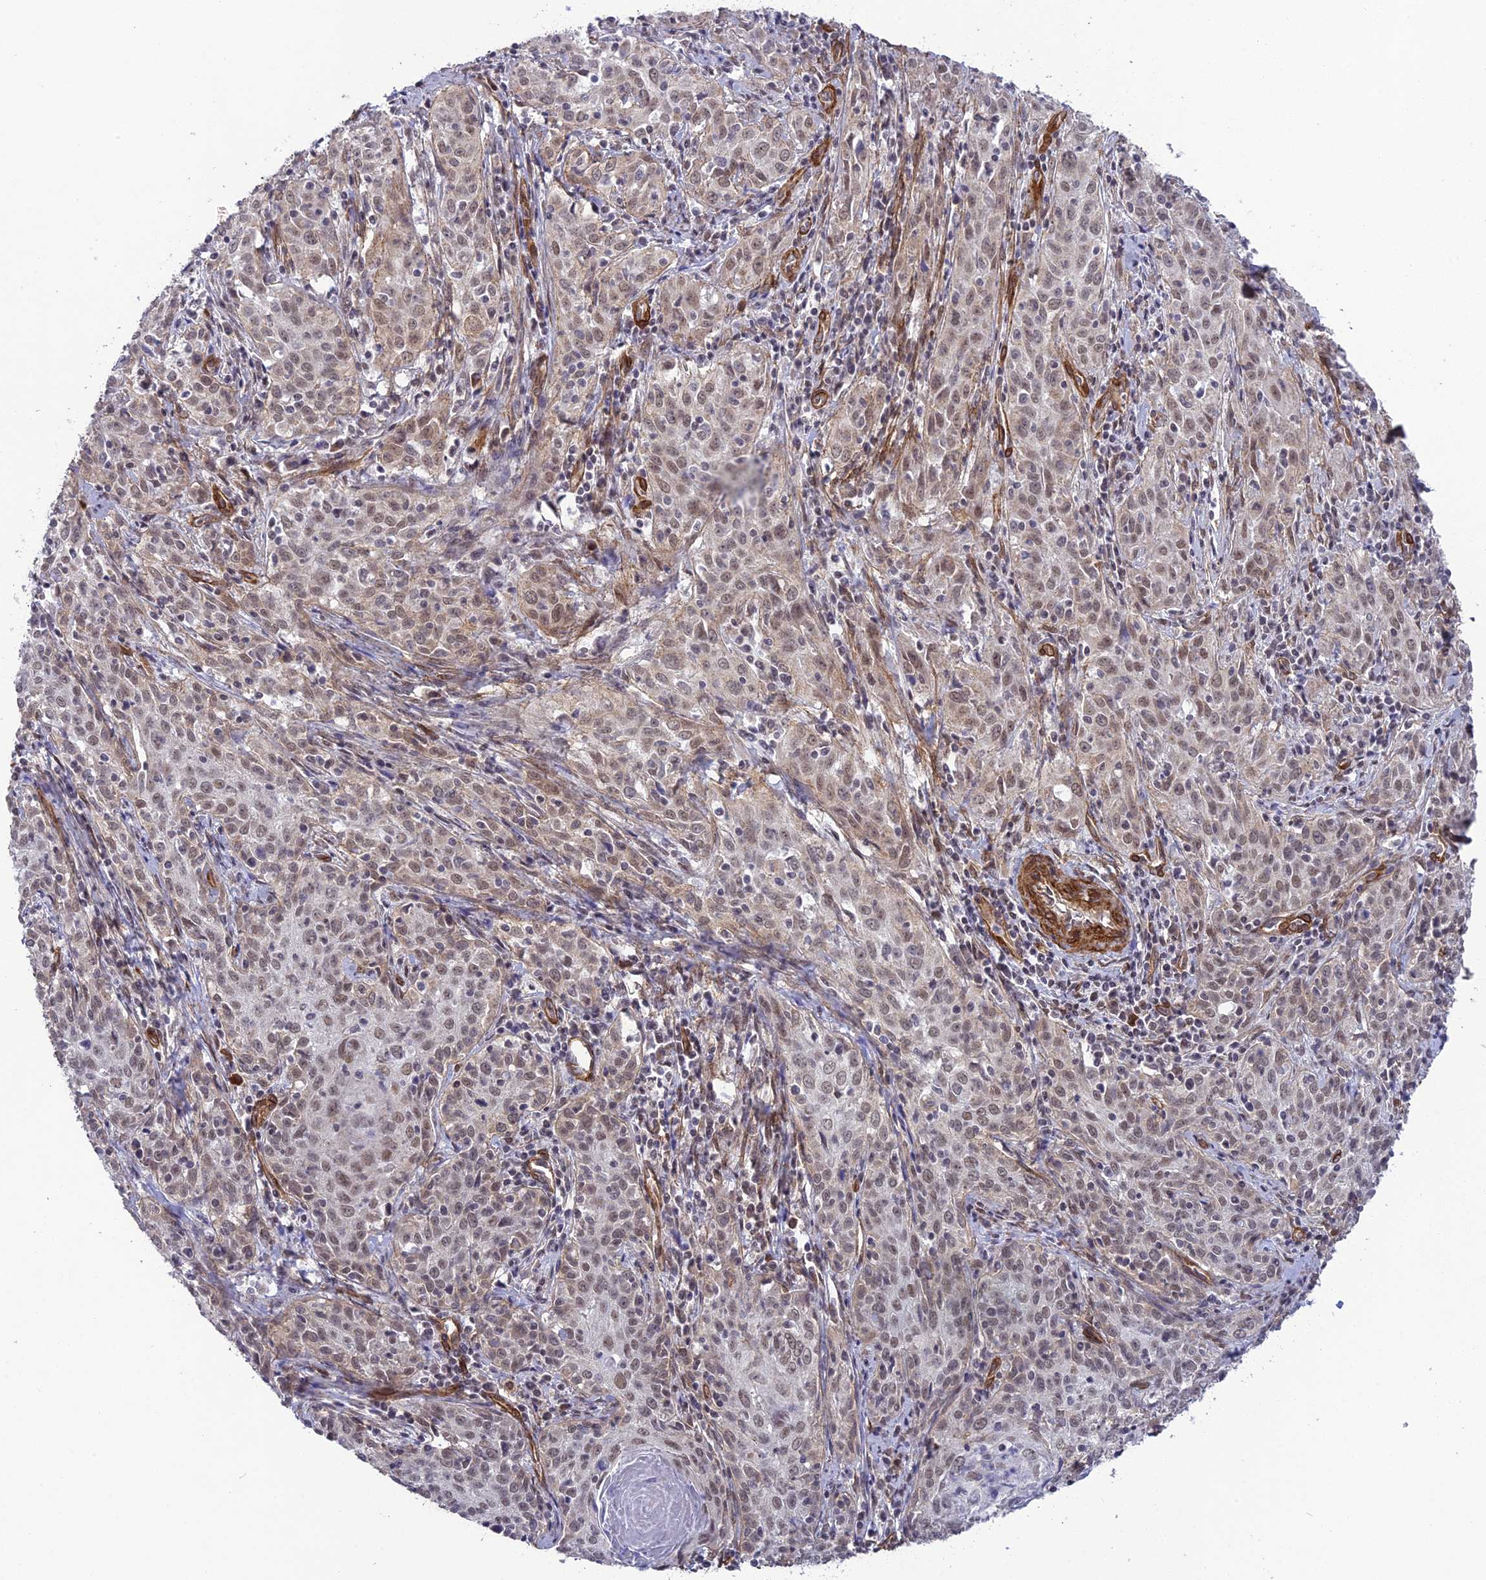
{"staining": {"intensity": "weak", "quantity": "25%-75%", "location": "nuclear"}, "tissue": "cervical cancer", "cell_type": "Tumor cells", "image_type": "cancer", "snomed": [{"axis": "morphology", "description": "Squamous cell carcinoma, NOS"}, {"axis": "topography", "description": "Cervix"}], "caption": "A low amount of weak nuclear staining is identified in approximately 25%-75% of tumor cells in cervical squamous cell carcinoma tissue.", "gene": "TNS1", "patient": {"sex": "female", "age": 57}}